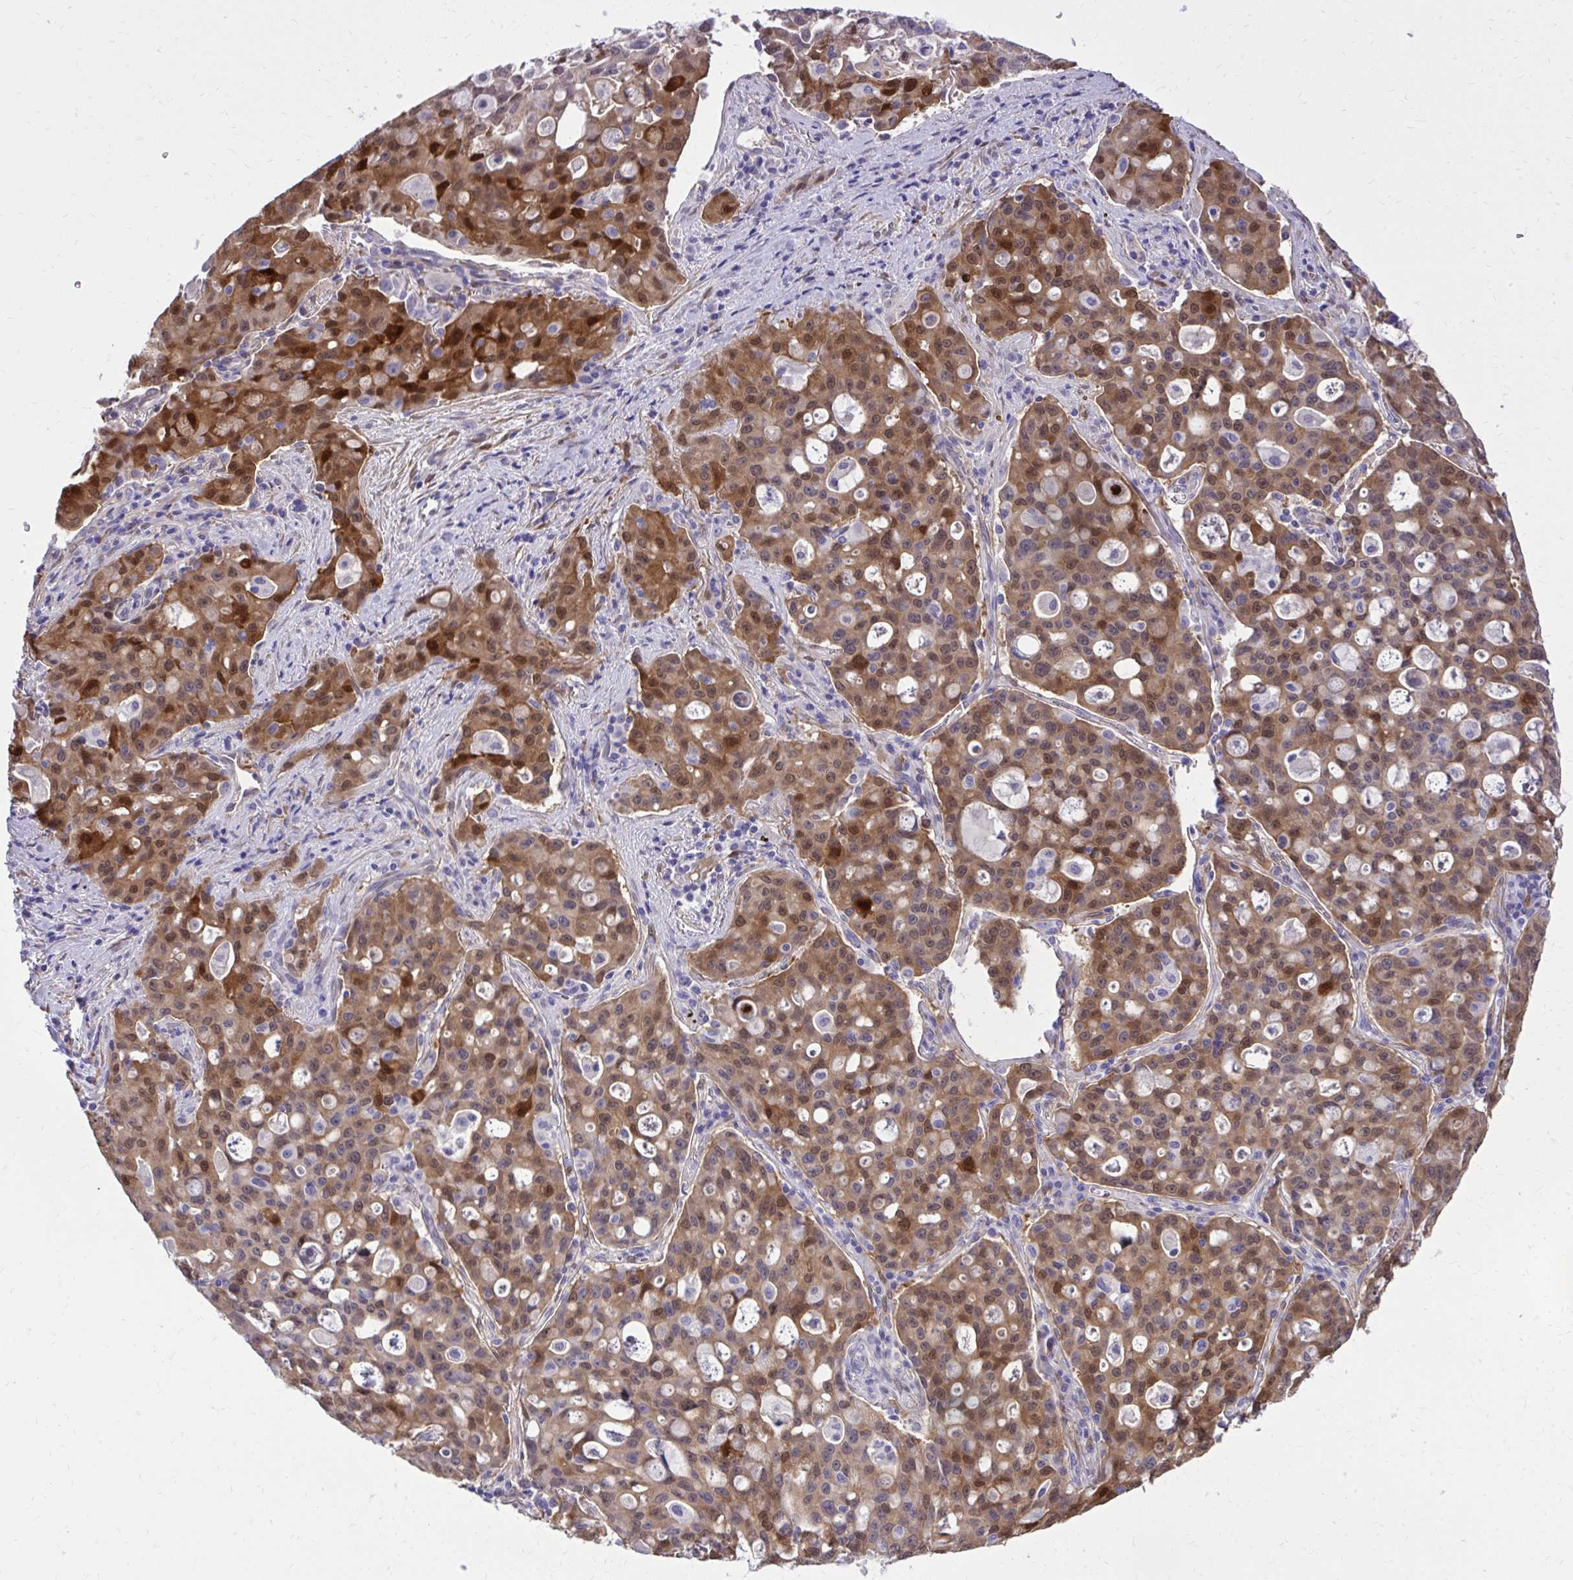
{"staining": {"intensity": "moderate", "quantity": ">75%", "location": "cytoplasmic/membranous,nuclear"}, "tissue": "lung cancer", "cell_type": "Tumor cells", "image_type": "cancer", "snomed": [{"axis": "morphology", "description": "Adenocarcinoma, NOS"}, {"axis": "topography", "description": "Lung"}], "caption": "Lung cancer (adenocarcinoma) stained with DAB IHC displays medium levels of moderate cytoplasmic/membranous and nuclear expression in approximately >75% of tumor cells.", "gene": "NNMT", "patient": {"sex": "female", "age": 44}}